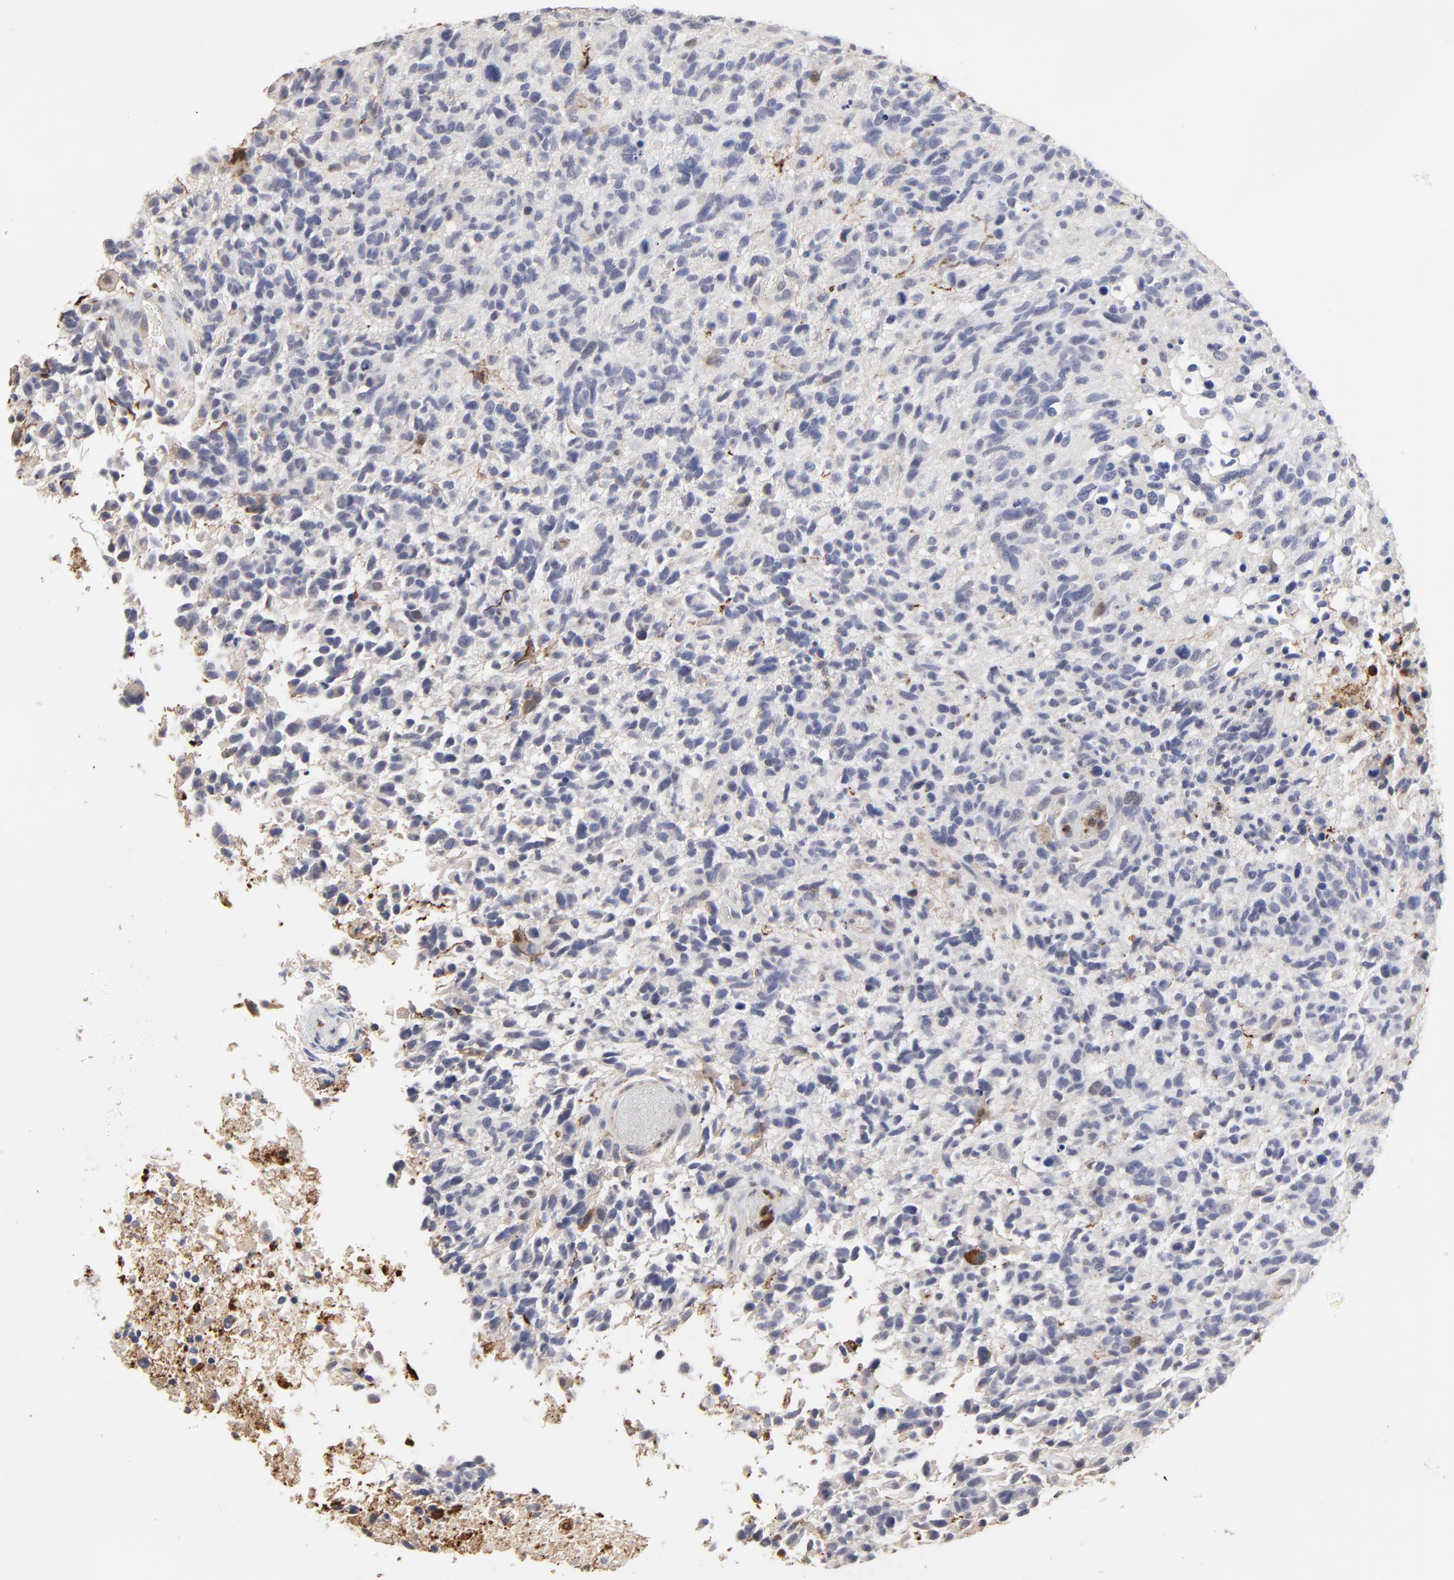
{"staining": {"intensity": "negative", "quantity": "none", "location": "none"}, "tissue": "glioma", "cell_type": "Tumor cells", "image_type": "cancer", "snomed": [{"axis": "morphology", "description": "Glioma, malignant, High grade"}, {"axis": "topography", "description": "Brain"}], "caption": "The photomicrograph exhibits no significant expression in tumor cells of glioma.", "gene": "SLC6A14", "patient": {"sex": "male", "age": 72}}